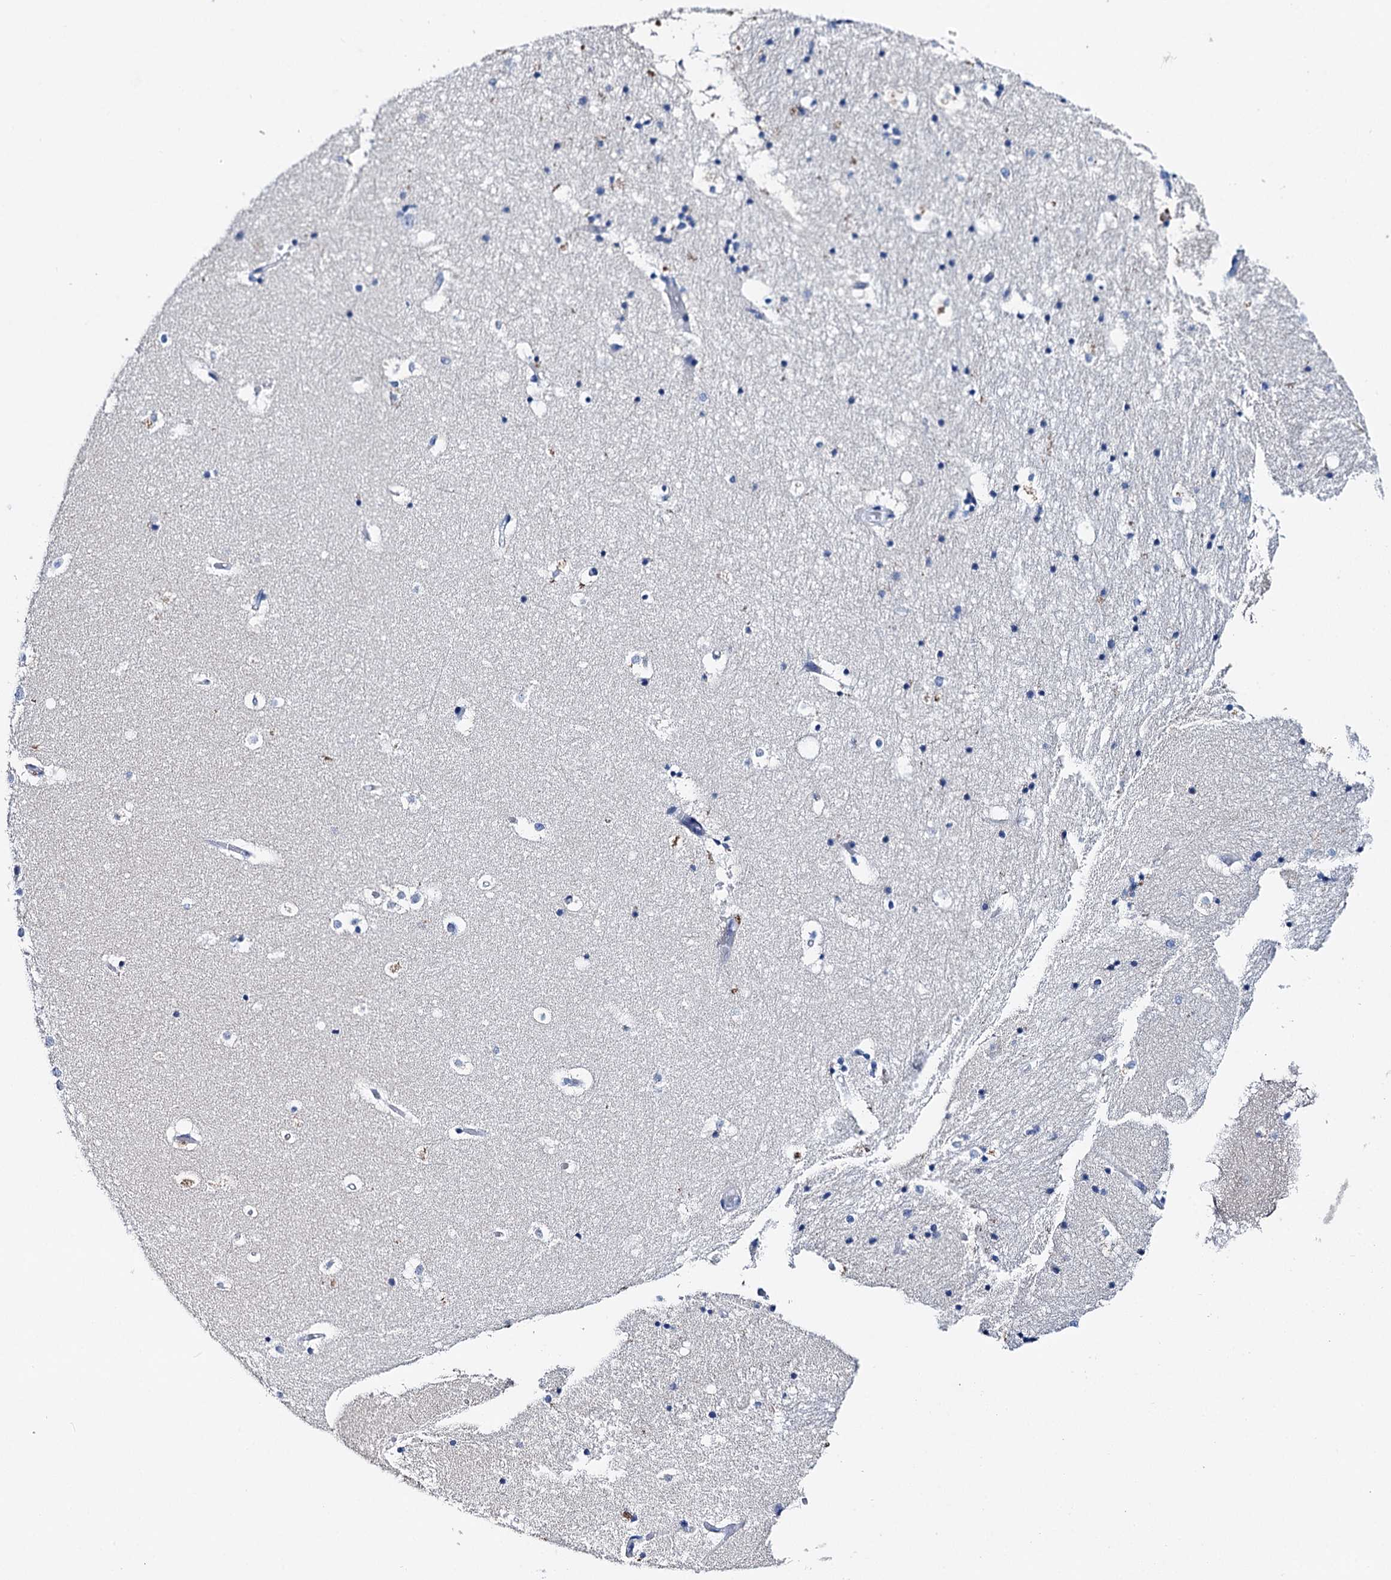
{"staining": {"intensity": "negative", "quantity": "none", "location": "none"}, "tissue": "hippocampus", "cell_type": "Glial cells", "image_type": "normal", "snomed": [{"axis": "morphology", "description": "Normal tissue, NOS"}, {"axis": "topography", "description": "Hippocampus"}], "caption": "This is an immunohistochemistry (IHC) histopathology image of unremarkable human hippocampus. There is no staining in glial cells.", "gene": "BRINP1", "patient": {"sex": "female", "age": 52}}